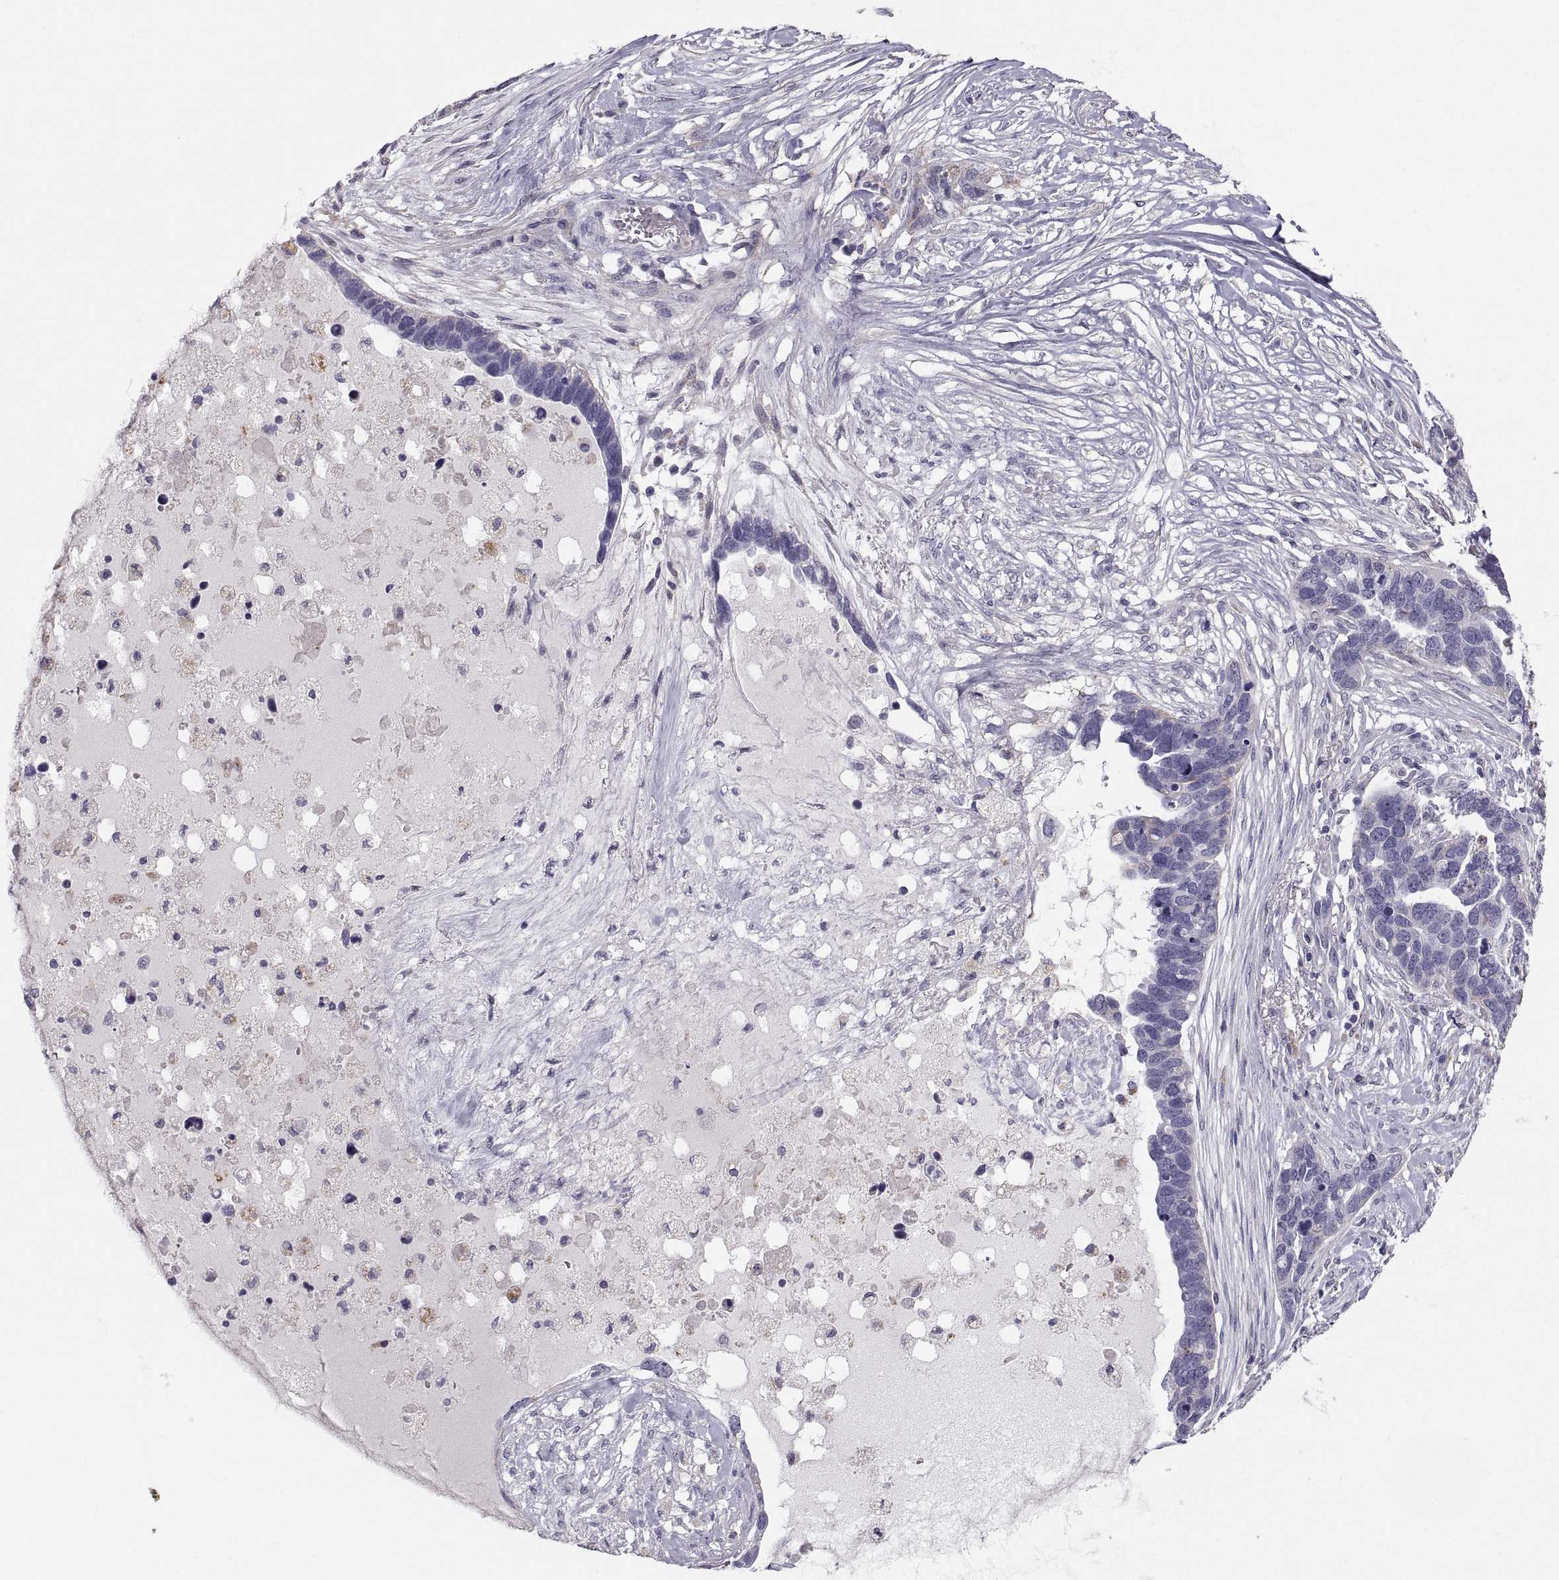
{"staining": {"intensity": "negative", "quantity": "none", "location": "none"}, "tissue": "ovarian cancer", "cell_type": "Tumor cells", "image_type": "cancer", "snomed": [{"axis": "morphology", "description": "Cystadenocarcinoma, serous, NOS"}, {"axis": "topography", "description": "Ovary"}], "caption": "This is a micrograph of immunohistochemistry (IHC) staining of ovarian cancer (serous cystadenocarcinoma), which shows no expression in tumor cells.", "gene": "PGM5", "patient": {"sex": "female", "age": 54}}